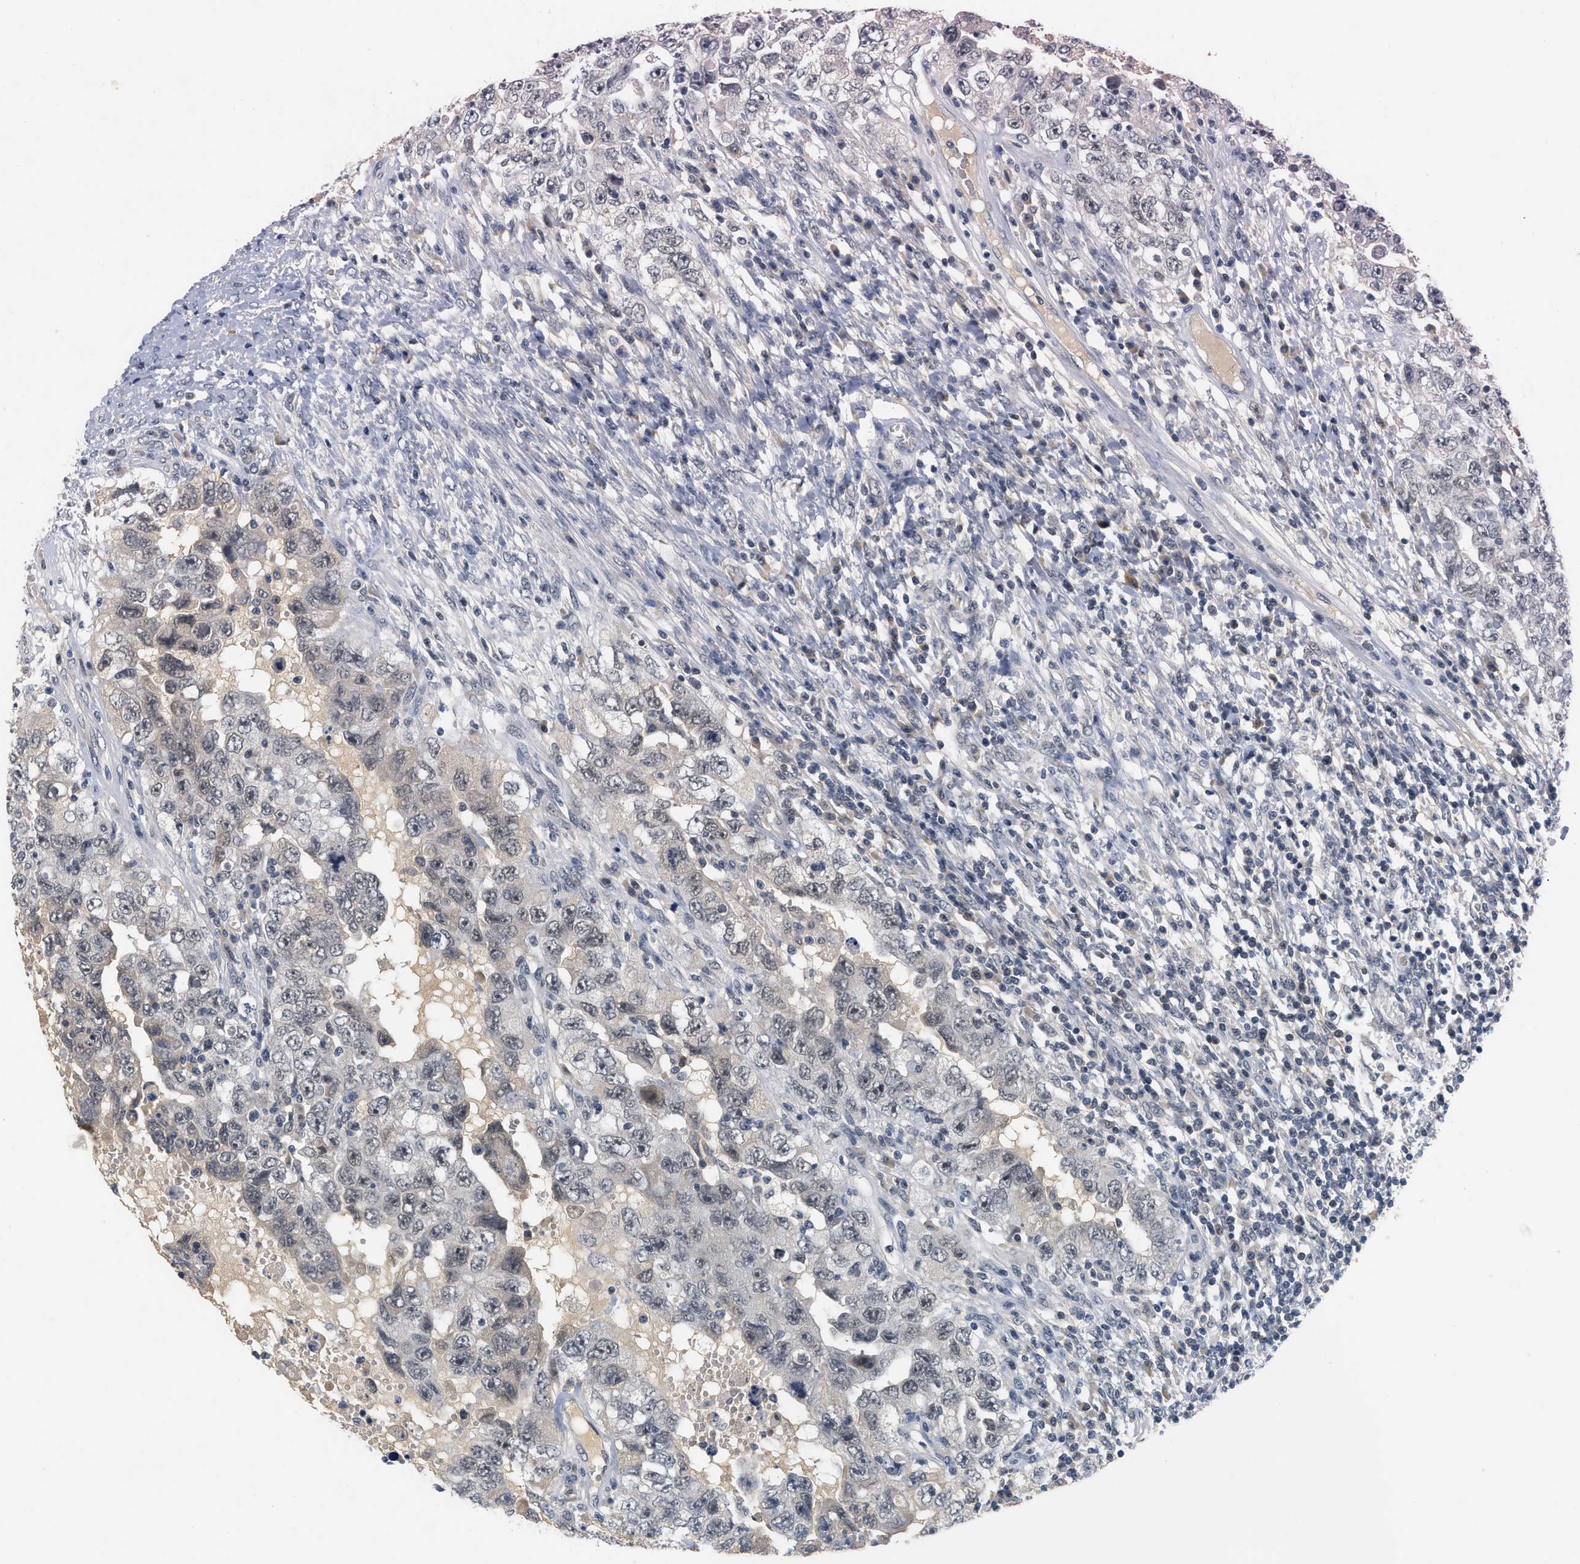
{"staining": {"intensity": "weak", "quantity": "<25%", "location": "nuclear"}, "tissue": "testis cancer", "cell_type": "Tumor cells", "image_type": "cancer", "snomed": [{"axis": "morphology", "description": "Carcinoma, Embryonal, NOS"}, {"axis": "topography", "description": "Testis"}], "caption": "IHC of embryonal carcinoma (testis) shows no positivity in tumor cells.", "gene": "MZF1", "patient": {"sex": "male", "age": 26}}